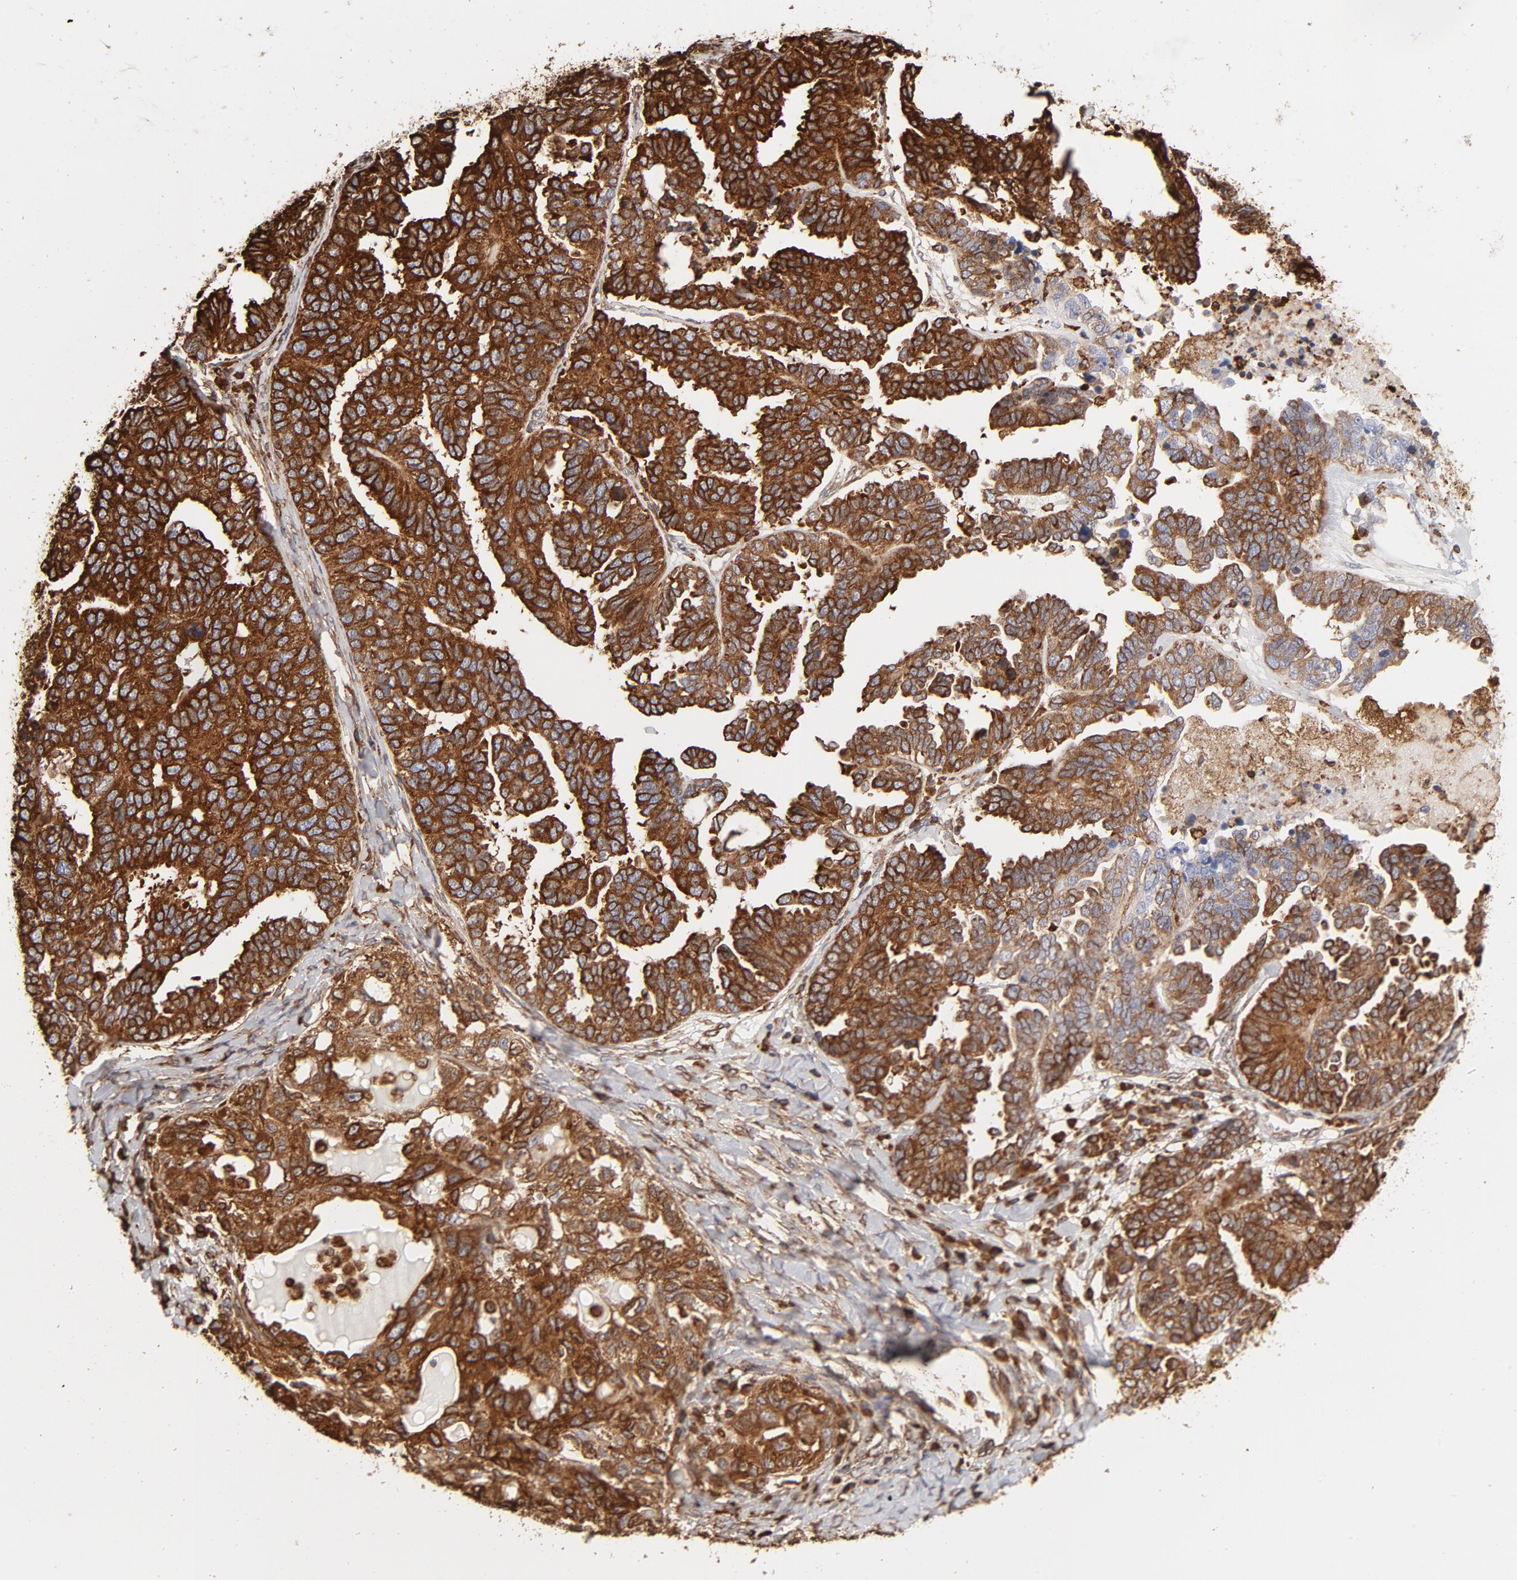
{"staining": {"intensity": "strong", "quantity": ">75%", "location": "cytoplasmic/membranous"}, "tissue": "ovarian cancer", "cell_type": "Tumor cells", "image_type": "cancer", "snomed": [{"axis": "morphology", "description": "Cystadenocarcinoma, serous, NOS"}, {"axis": "topography", "description": "Ovary"}], "caption": "DAB (3,3'-diaminobenzidine) immunohistochemical staining of serous cystadenocarcinoma (ovarian) displays strong cytoplasmic/membranous protein positivity in about >75% of tumor cells.", "gene": "CANX", "patient": {"sex": "female", "age": 82}}